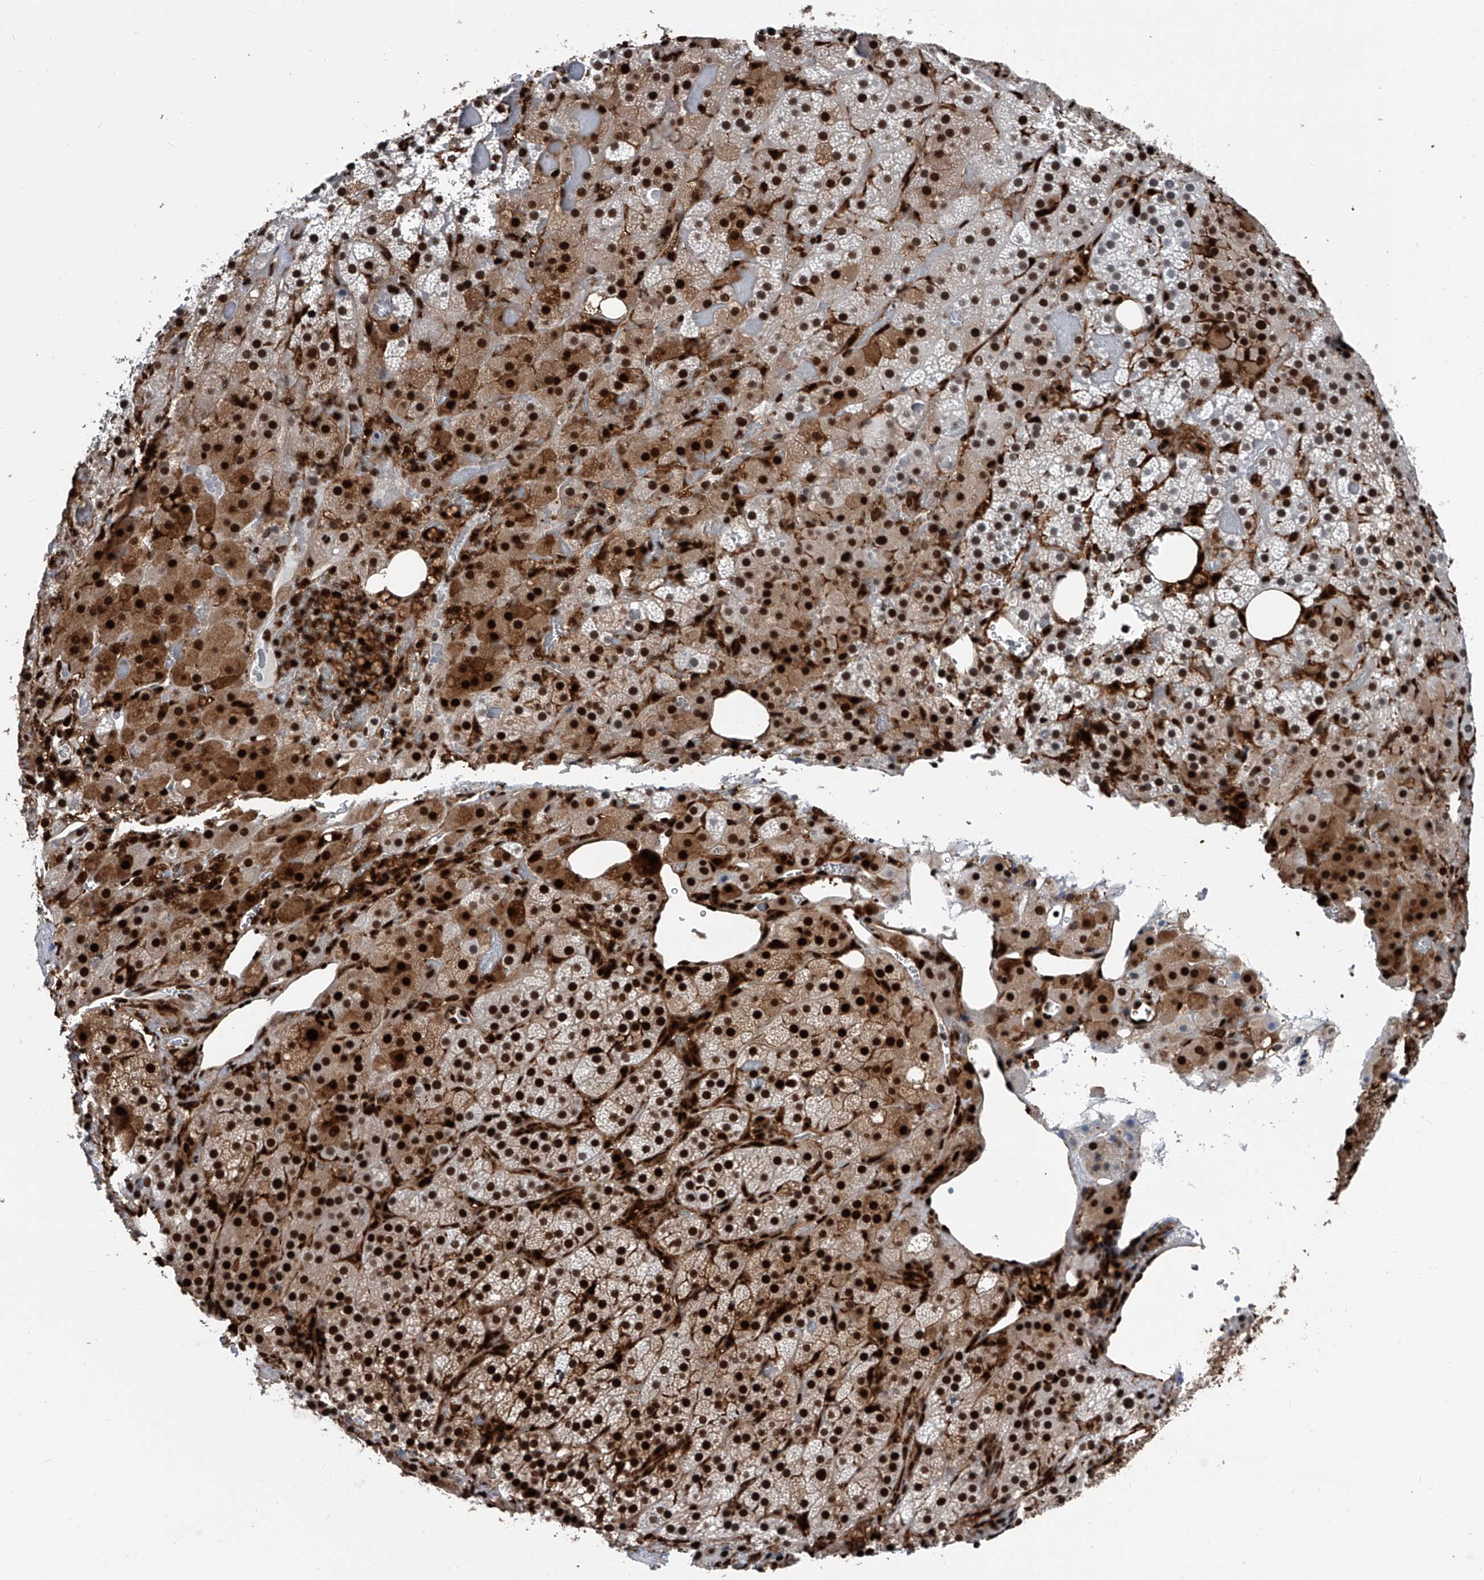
{"staining": {"intensity": "strong", "quantity": ">75%", "location": "nuclear"}, "tissue": "adrenal gland", "cell_type": "Glandular cells", "image_type": "normal", "snomed": [{"axis": "morphology", "description": "Normal tissue, NOS"}, {"axis": "topography", "description": "Adrenal gland"}], "caption": "DAB immunohistochemical staining of benign human adrenal gland displays strong nuclear protein staining in approximately >75% of glandular cells. The staining is performed using DAB brown chromogen to label protein expression. The nuclei are counter-stained blue using hematoxylin.", "gene": "FKBP5", "patient": {"sex": "female", "age": 59}}